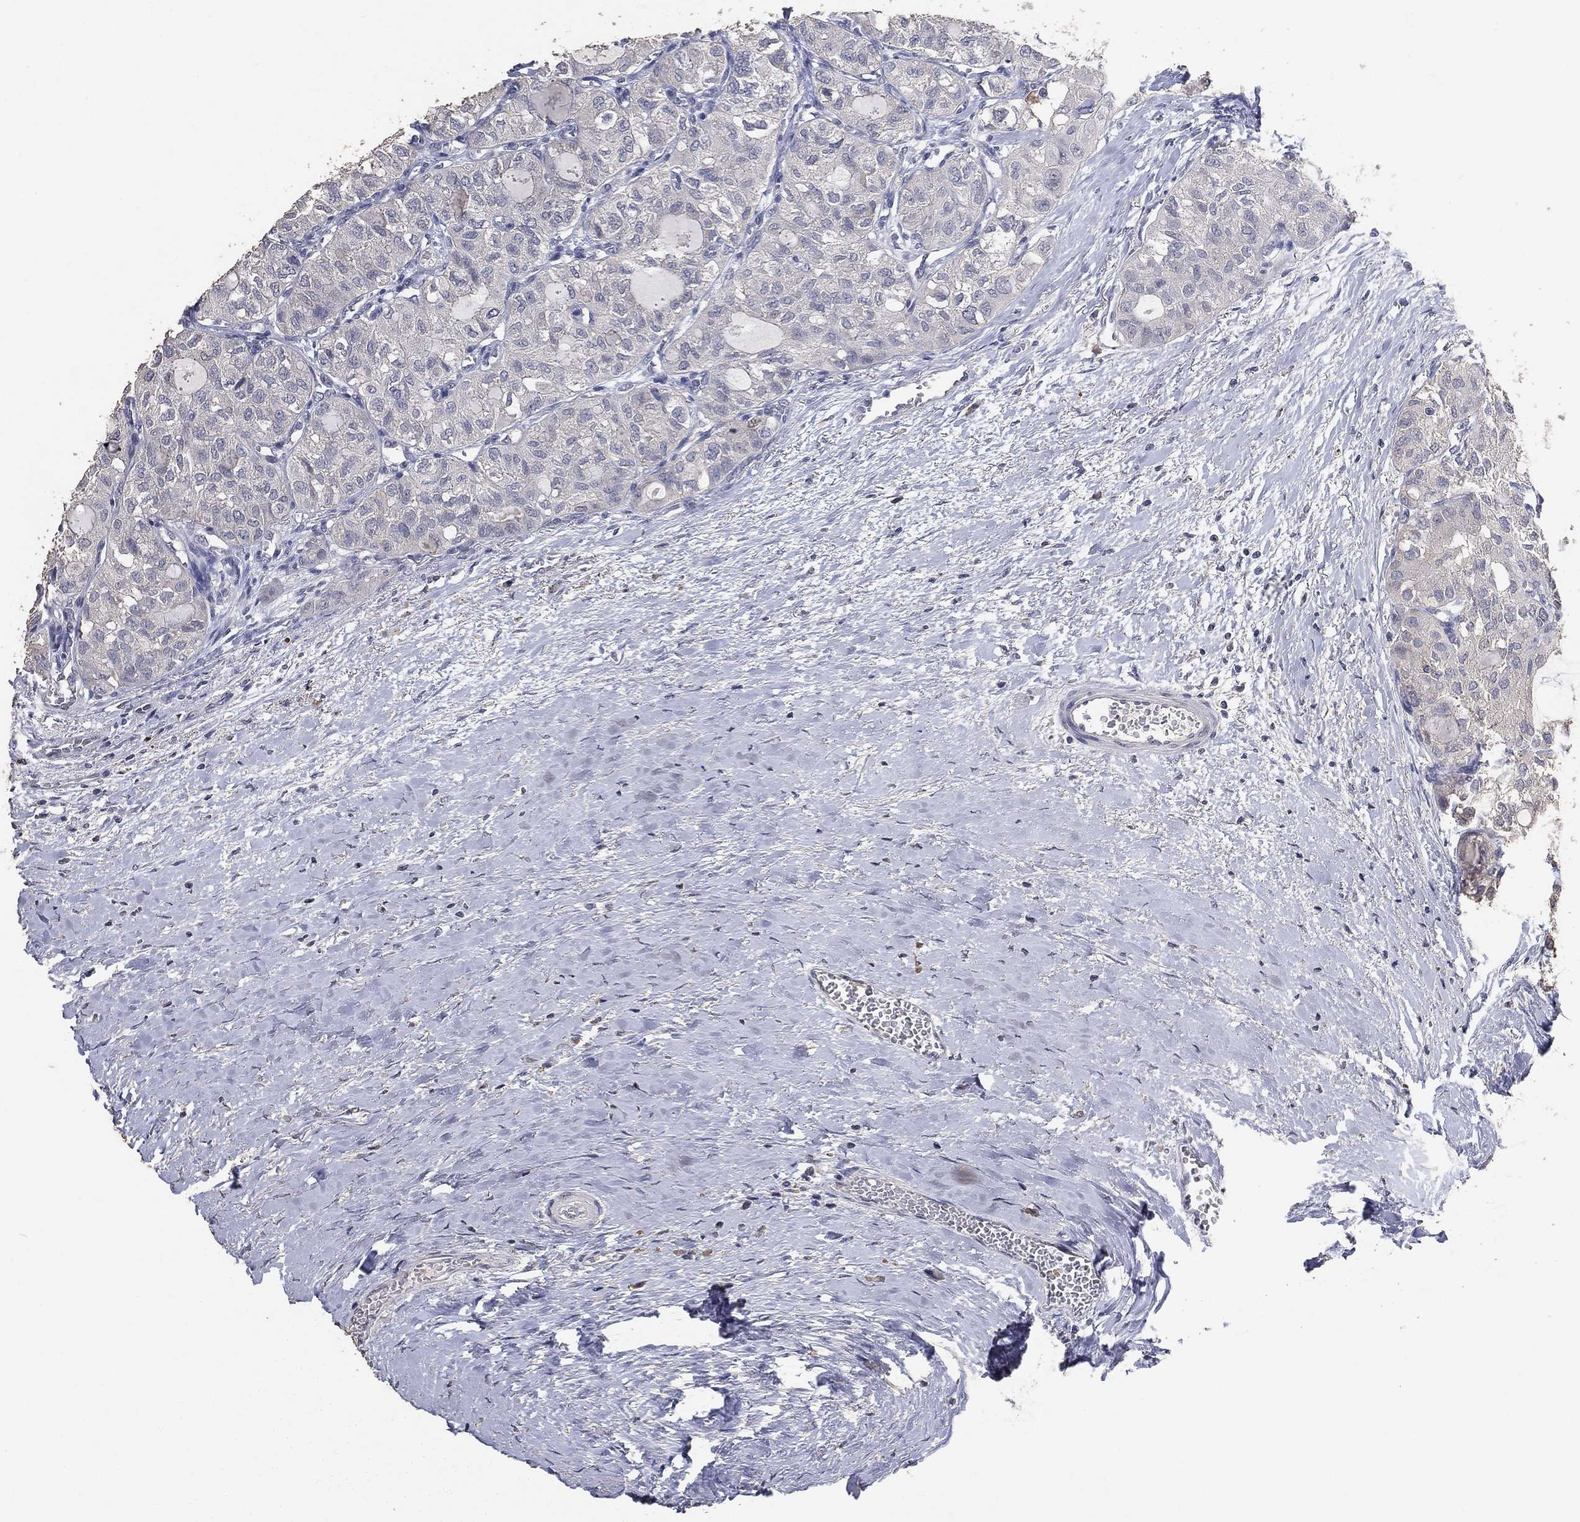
{"staining": {"intensity": "negative", "quantity": "none", "location": "none"}, "tissue": "thyroid cancer", "cell_type": "Tumor cells", "image_type": "cancer", "snomed": [{"axis": "morphology", "description": "Follicular adenoma carcinoma, NOS"}, {"axis": "topography", "description": "Thyroid gland"}], "caption": "Immunohistochemistry of human thyroid follicular adenoma carcinoma exhibits no staining in tumor cells.", "gene": "DSG1", "patient": {"sex": "male", "age": 75}}